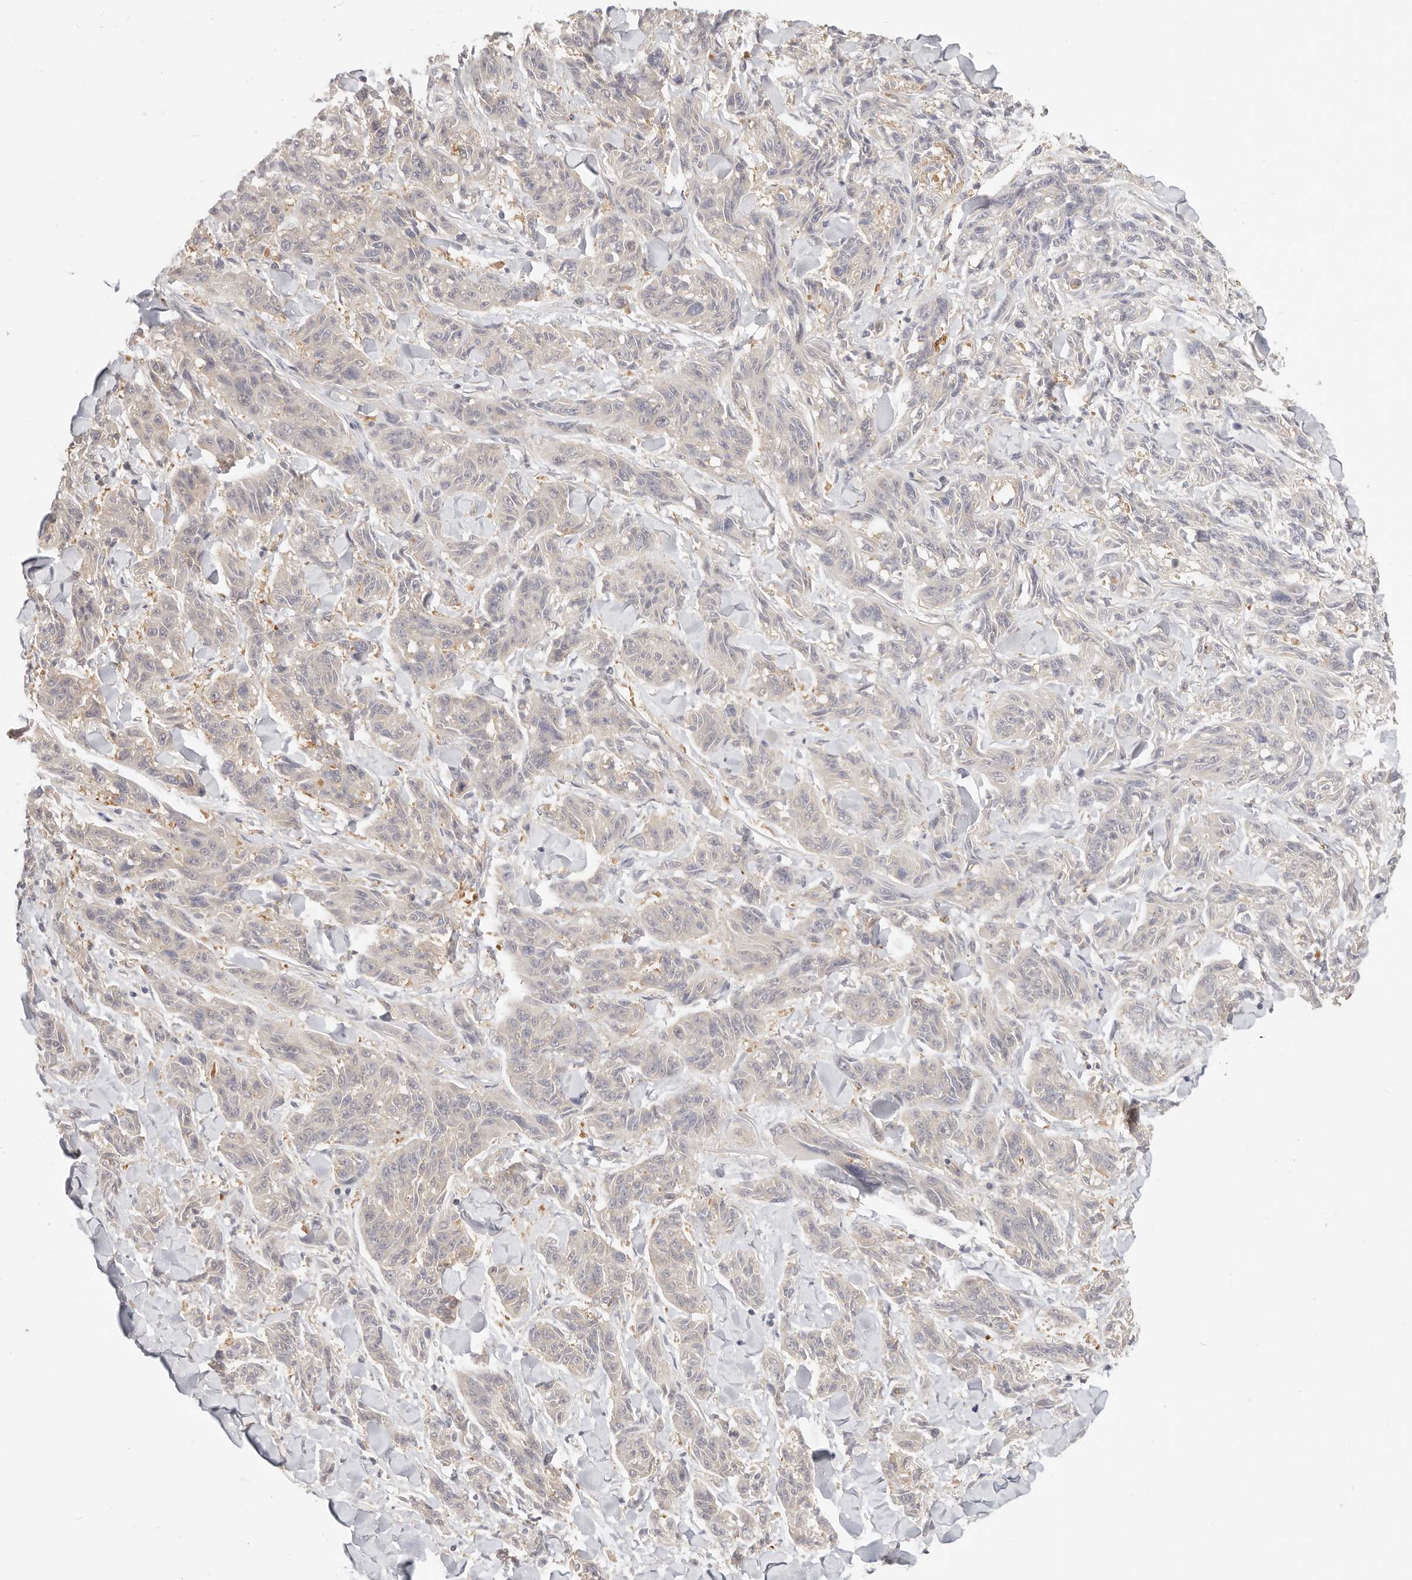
{"staining": {"intensity": "negative", "quantity": "none", "location": "none"}, "tissue": "melanoma", "cell_type": "Tumor cells", "image_type": "cancer", "snomed": [{"axis": "morphology", "description": "Malignant melanoma, NOS"}, {"axis": "topography", "description": "Skin"}], "caption": "The photomicrograph exhibits no staining of tumor cells in melanoma.", "gene": "DTNBP1", "patient": {"sex": "male", "age": 53}}